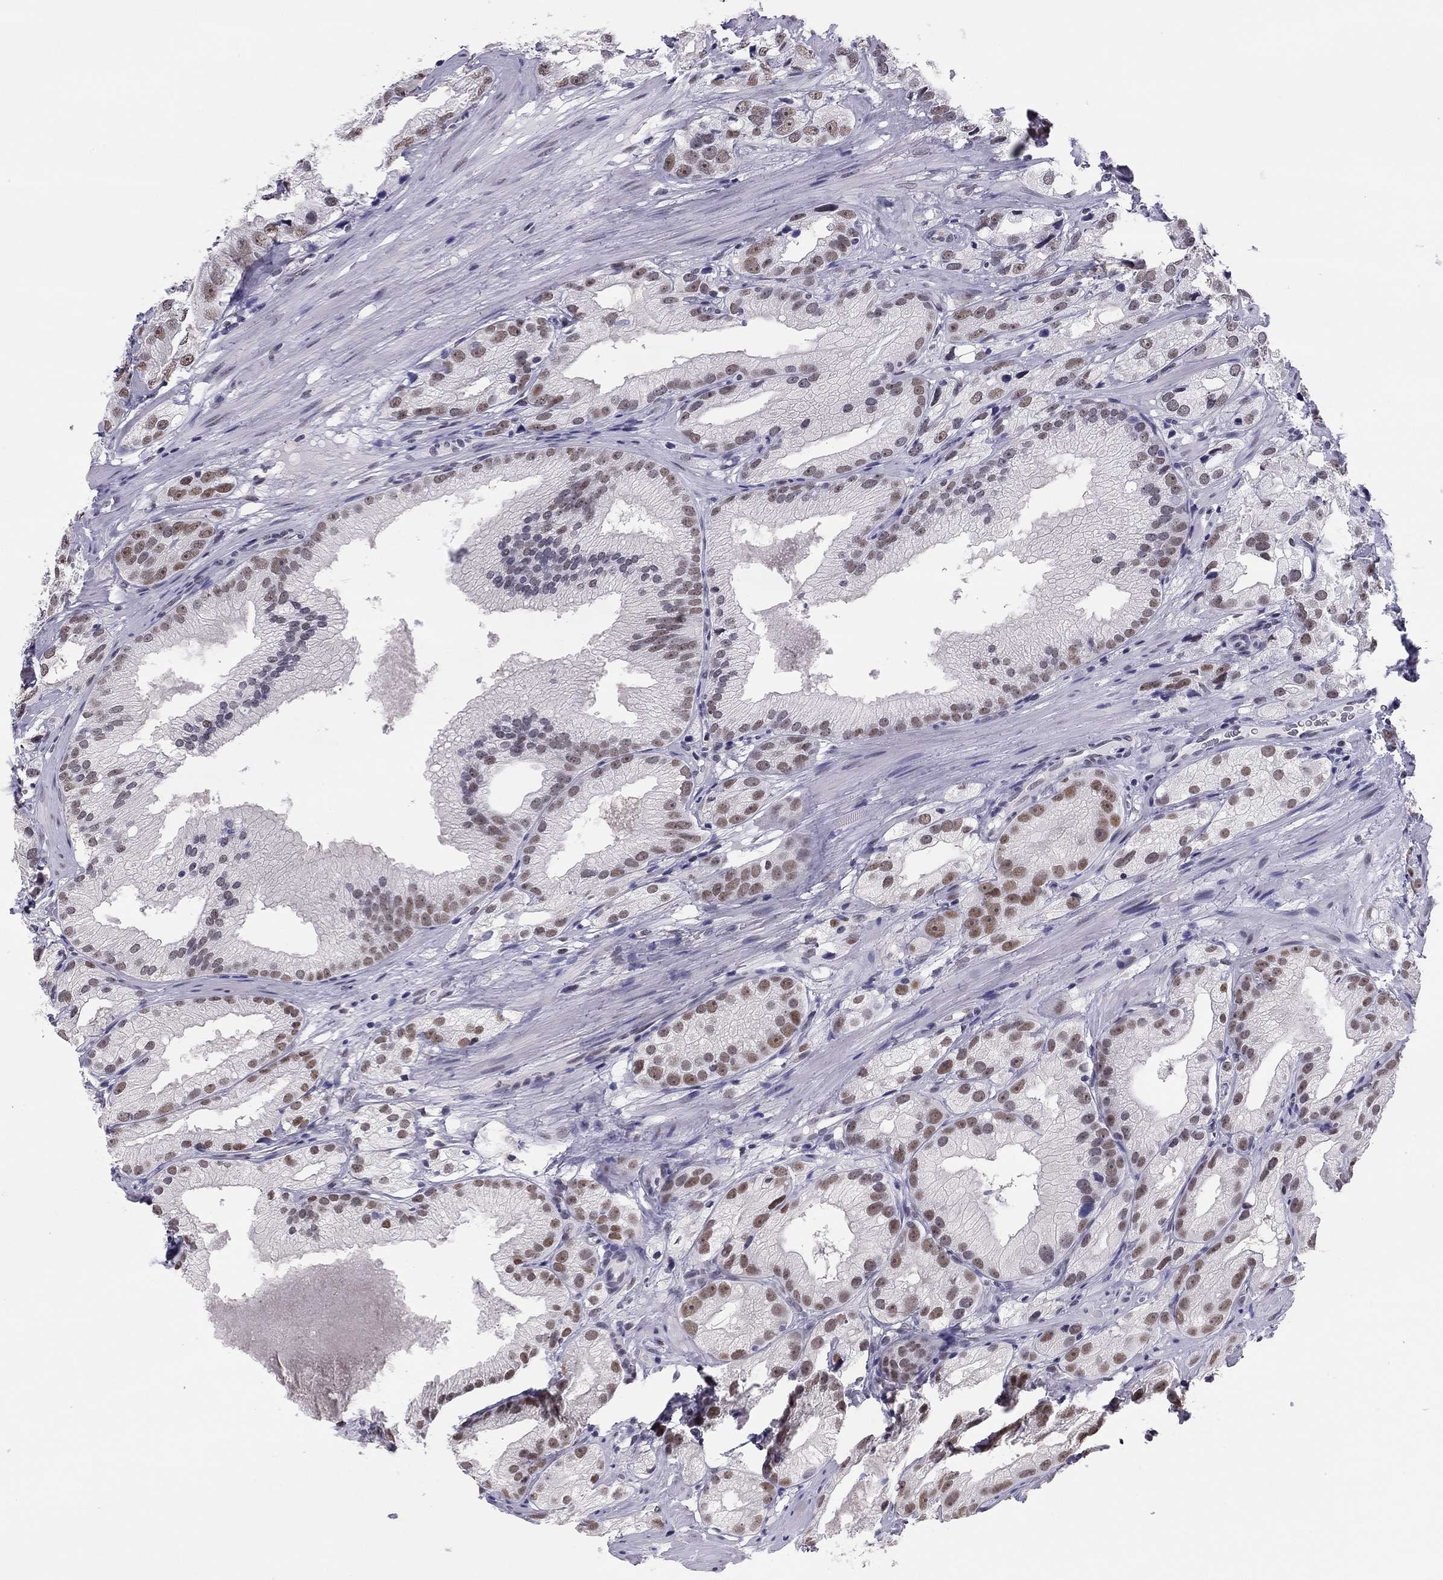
{"staining": {"intensity": "moderate", "quantity": "25%-75%", "location": "nuclear"}, "tissue": "prostate cancer", "cell_type": "Tumor cells", "image_type": "cancer", "snomed": [{"axis": "morphology", "description": "Adenocarcinoma, High grade"}, {"axis": "topography", "description": "Prostate and seminal vesicle, NOS"}], "caption": "Prostate cancer was stained to show a protein in brown. There is medium levels of moderate nuclear staining in approximately 25%-75% of tumor cells.", "gene": "DOT1L", "patient": {"sex": "male", "age": 62}}